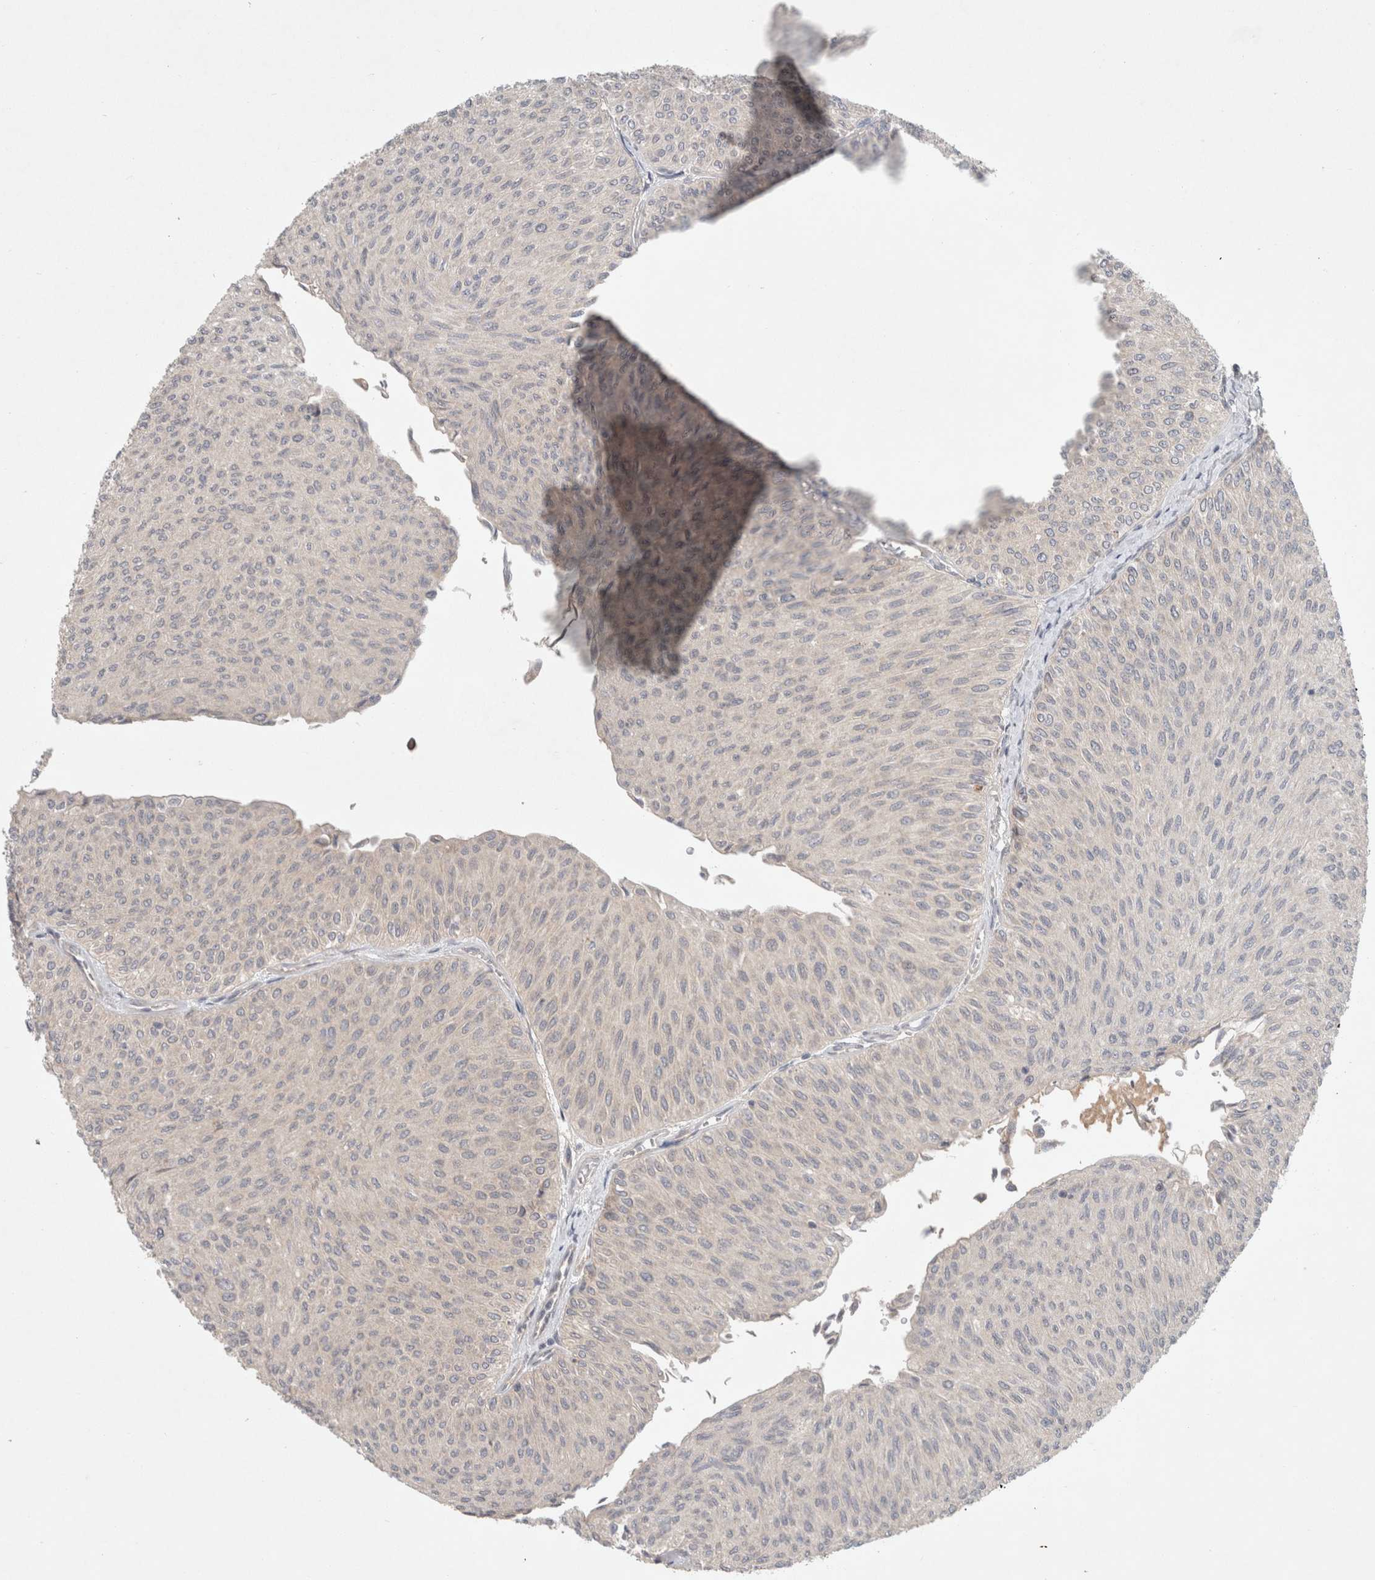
{"staining": {"intensity": "negative", "quantity": "none", "location": "none"}, "tissue": "urothelial cancer", "cell_type": "Tumor cells", "image_type": "cancer", "snomed": [{"axis": "morphology", "description": "Urothelial carcinoma, Low grade"}, {"axis": "topography", "description": "Urinary bladder"}], "caption": "High magnification brightfield microscopy of urothelial cancer stained with DAB (3,3'-diaminobenzidine) (brown) and counterstained with hematoxylin (blue): tumor cells show no significant staining. (DAB IHC with hematoxylin counter stain).", "gene": "RASAL2", "patient": {"sex": "male", "age": 78}}